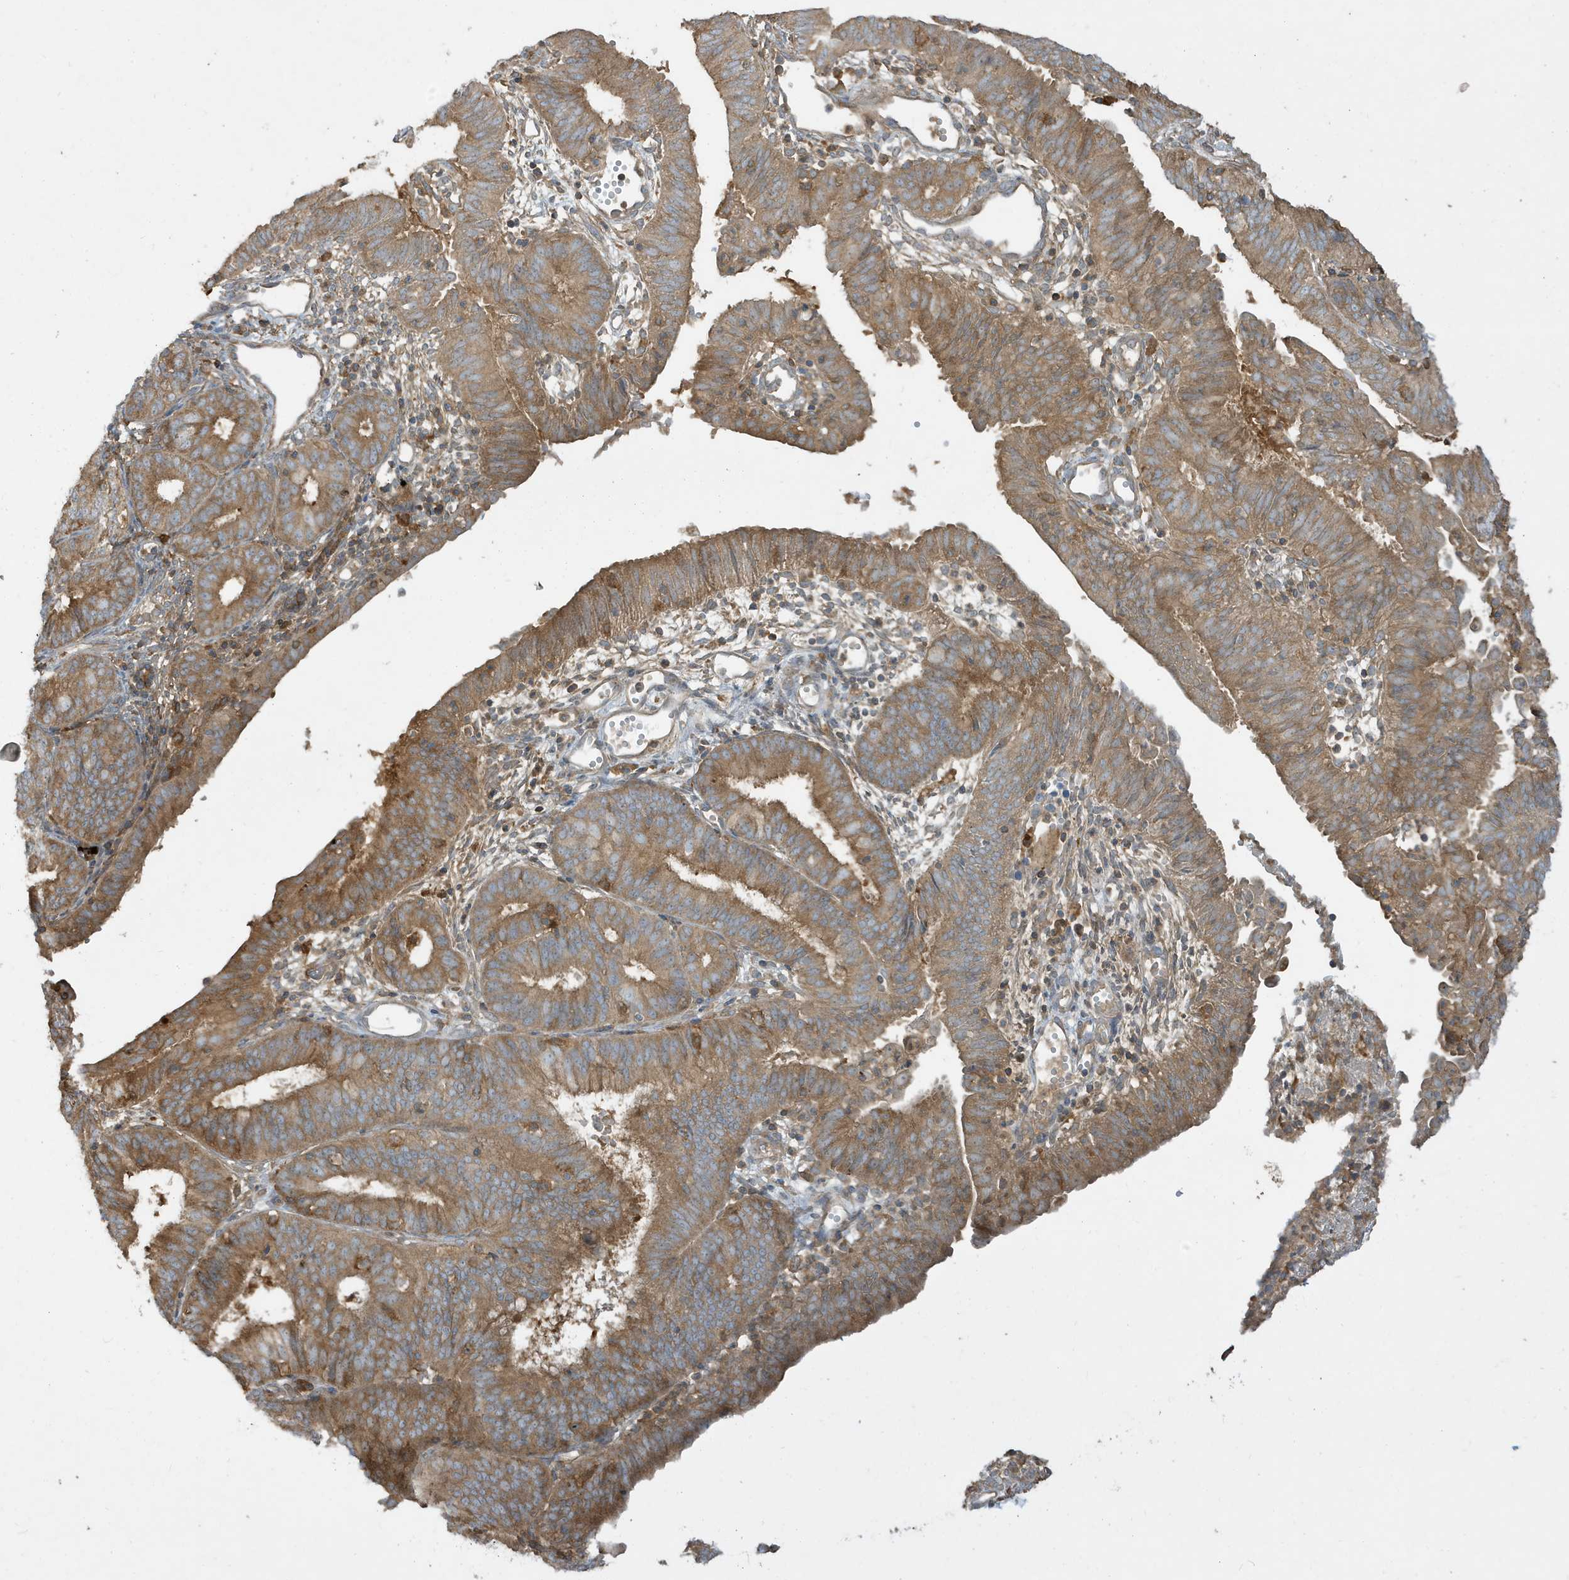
{"staining": {"intensity": "moderate", "quantity": ">75%", "location": "cytoplasmic/membranous"}, "tissue": "endometrial cancer", "cell_type": "Tumor cells", "image_type": "cancer", "snomed": [{"axis": "morphology", "description": "Adenocarcinoma, NOS"}, {"axis": "topography", "description": "Endometrium"}], "caption": "Immunohistochemical staining of human endometrial cancer (adenocarcinoma) displays moderate cytoplasmic/membranous protein expression in approximately >75% of tumor cells.", "gene": "ABTB1", "patient": {"sex": "female", "age": 51}}